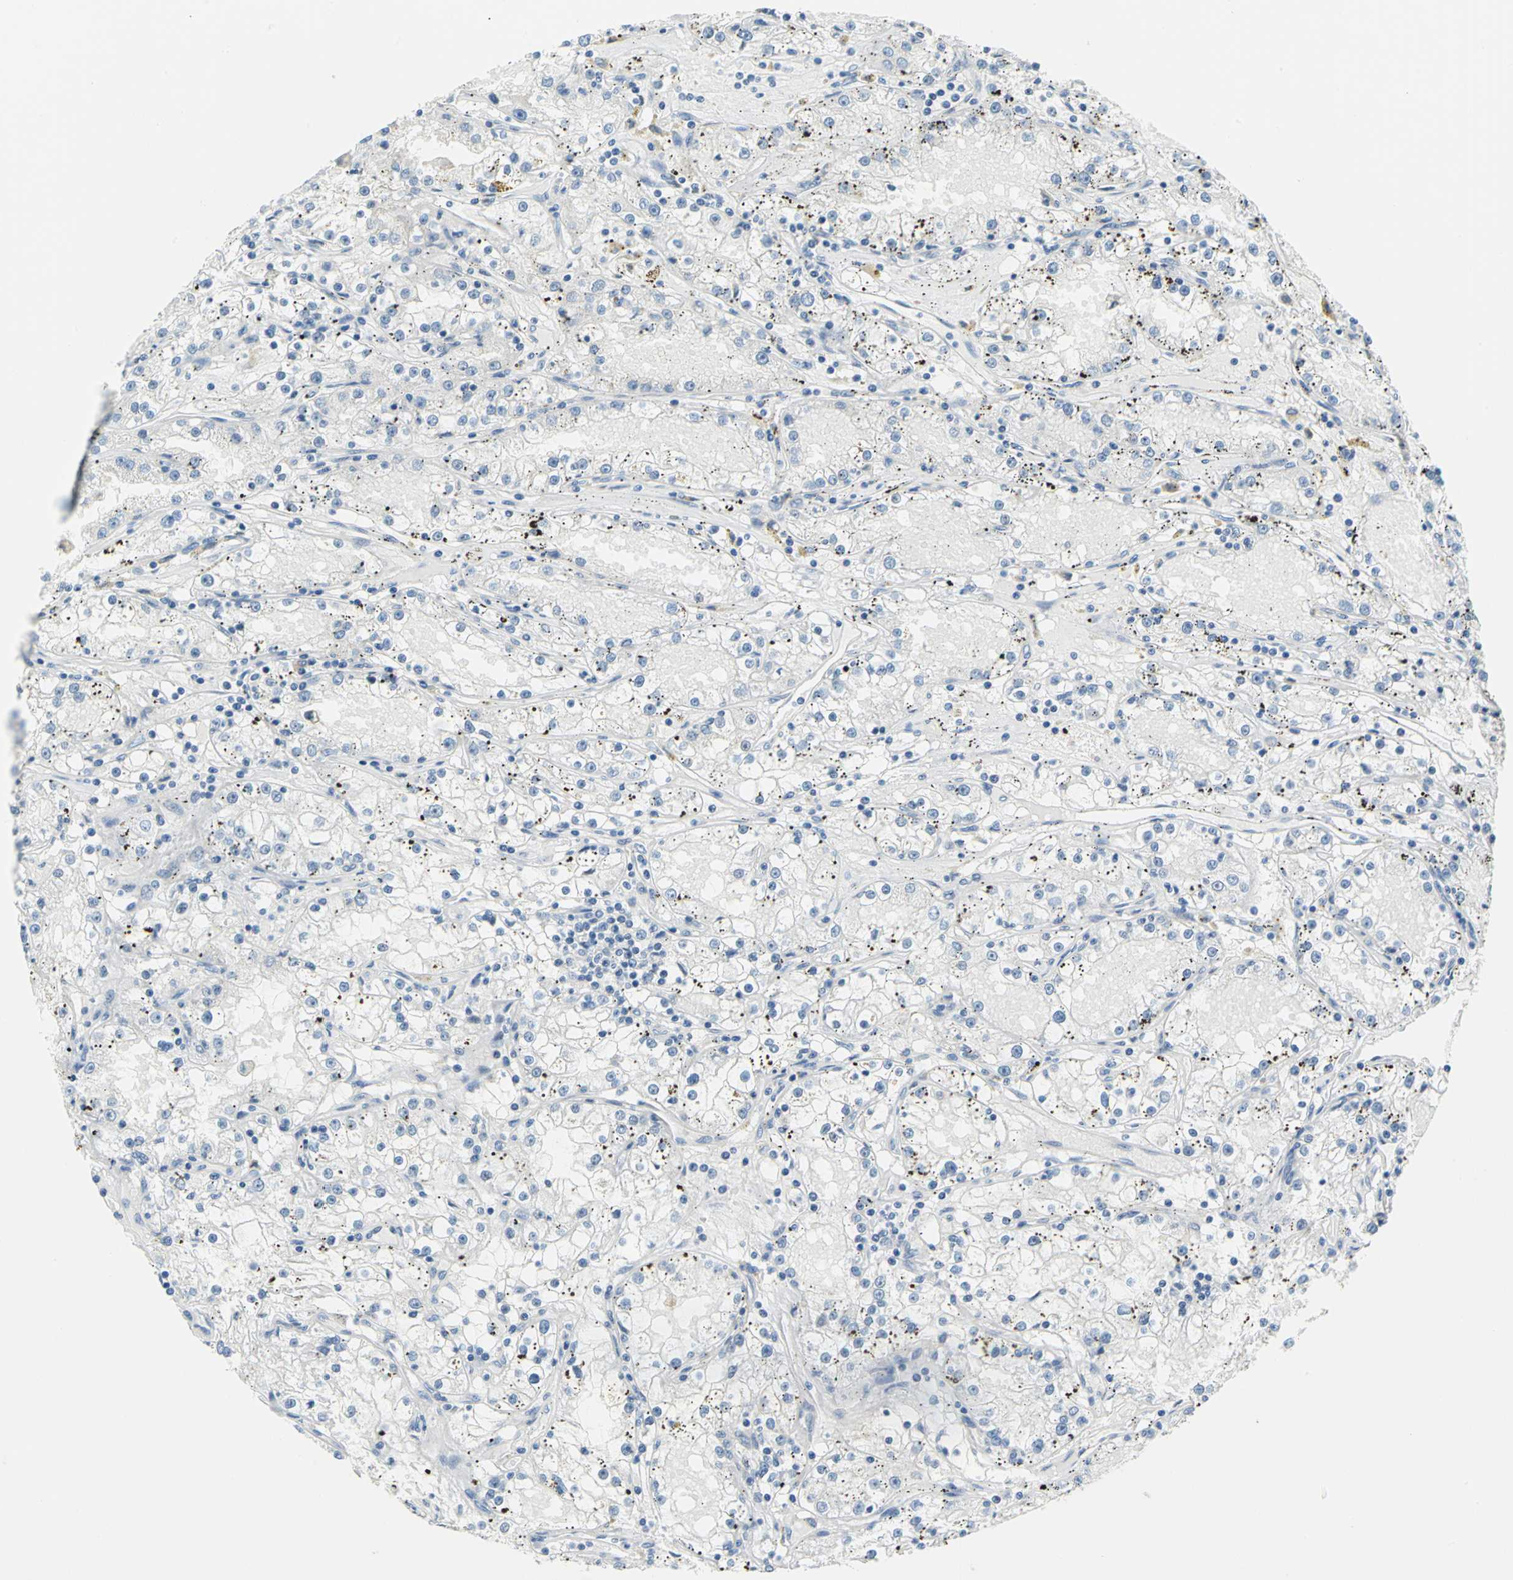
{"staining": {"intensity": "negative", "quantity": "none", "location": "none"}, "tissue": "renal cancer", "cell_type": "Tumor cells", "image_type": "cancer", "snomed": [{"axis": "morphology", "description": "Adenocarcinoma, NOS"}, {"axis": "topography", "description": "Kidney"}], "caption": "Immunohistochemistry photomicrograph of renal cancer (adenocarcinoma) stained for a protein (brown), which shows no staining in tumor cells.", "gene": "PIN1", "patient": {"sex": "male", "age": 56}}